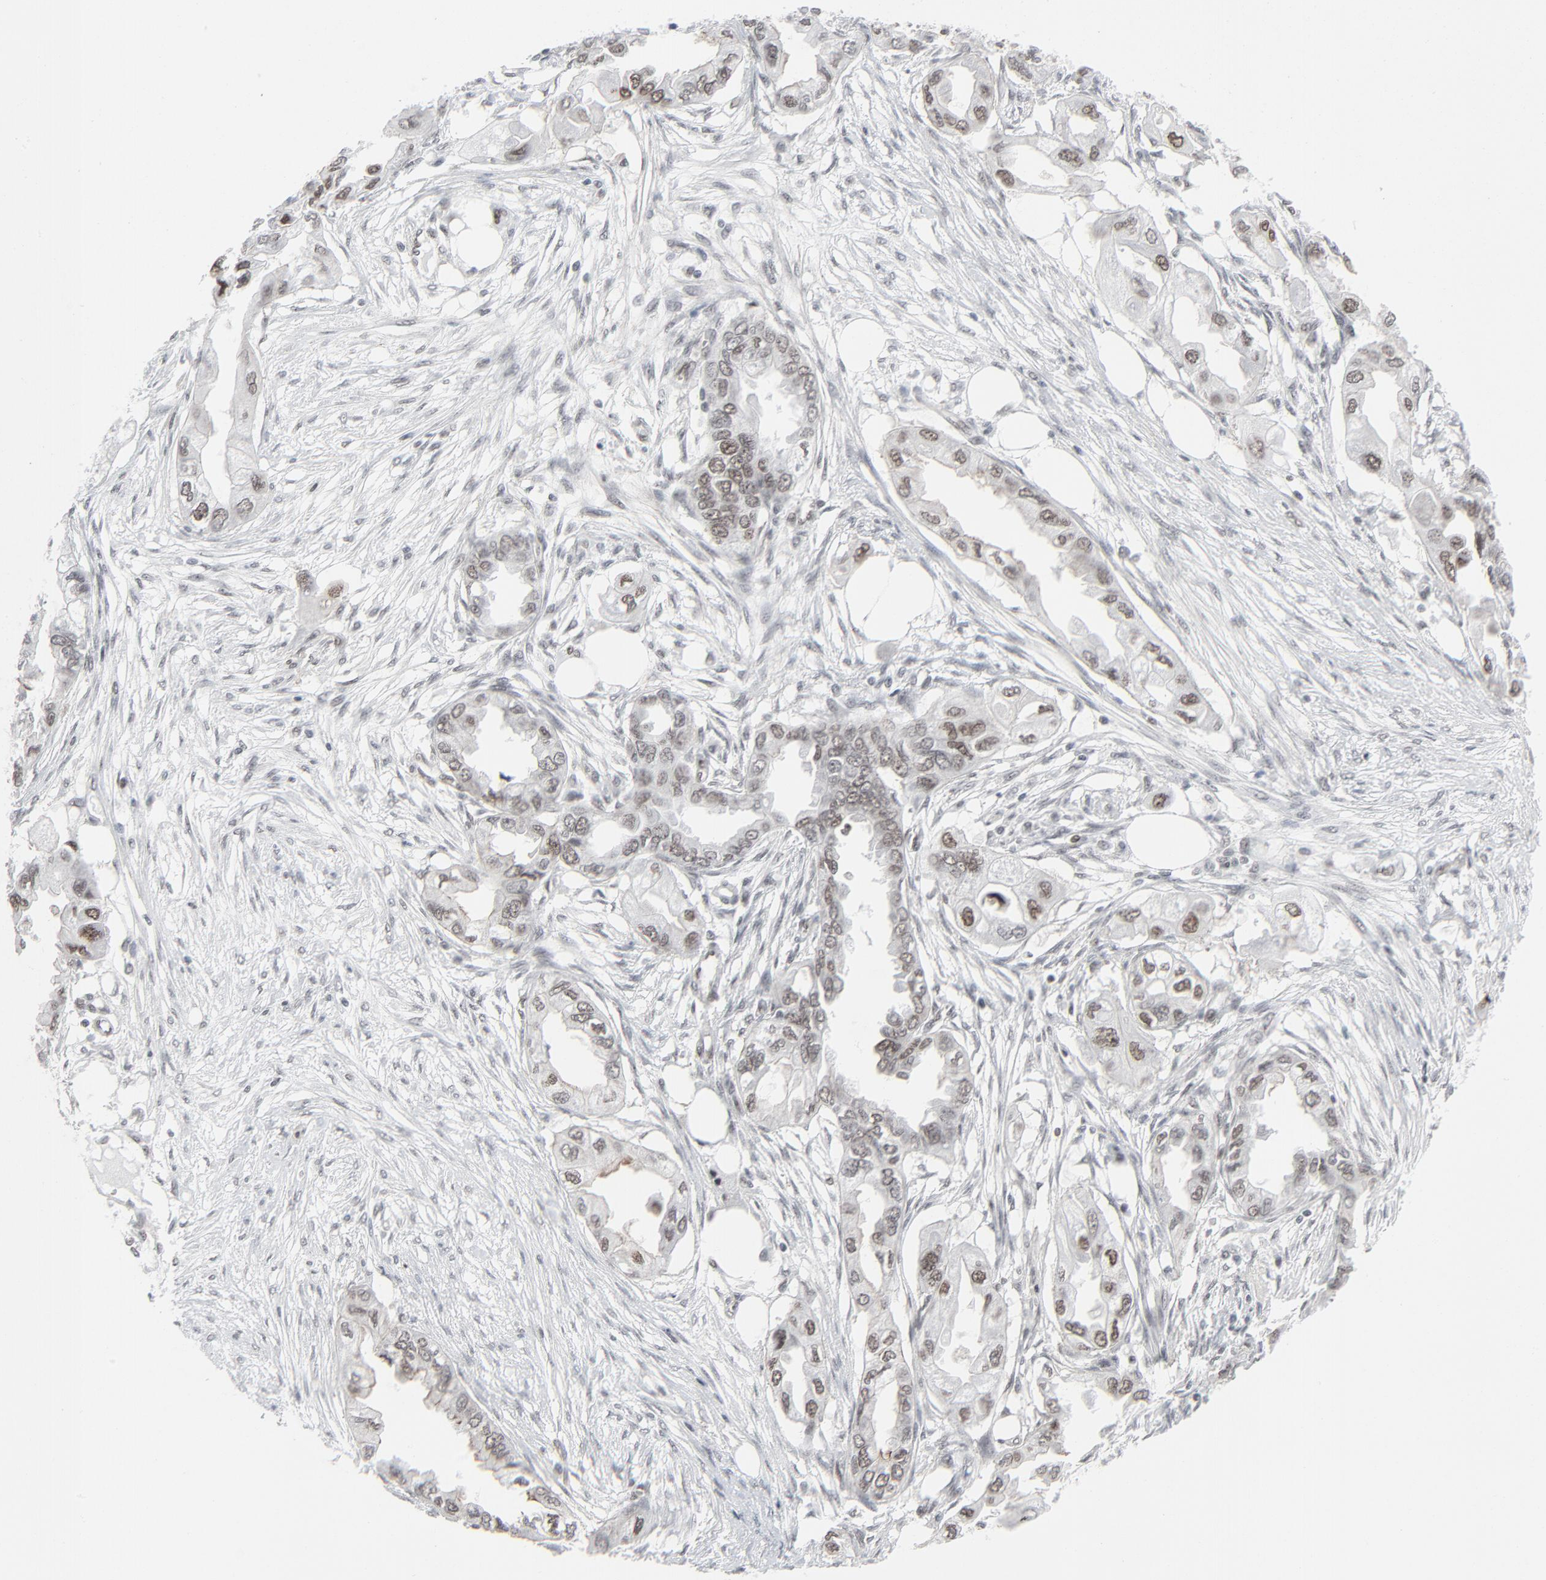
{"staining": {"intensity": "moderate", "quantity": "25%-75%", "location": "nuclear"}, "tissue": "endometrial cancer", "cell_type": "Tumor cells", "image_type": "cancer", "snomed": [{"axis": "morphology", "description": "Adenocarcinoma, NOS"}, {"axis": "topography", "description": "Endometrium"}], "caption": "Protein staining exhibits moderate nuclear positivity in about 25%-75% of tumor cells in endometrial adenocarcinoma.", "gene": "FBXO28", "patient": {"sex": "female", "age": 67}}